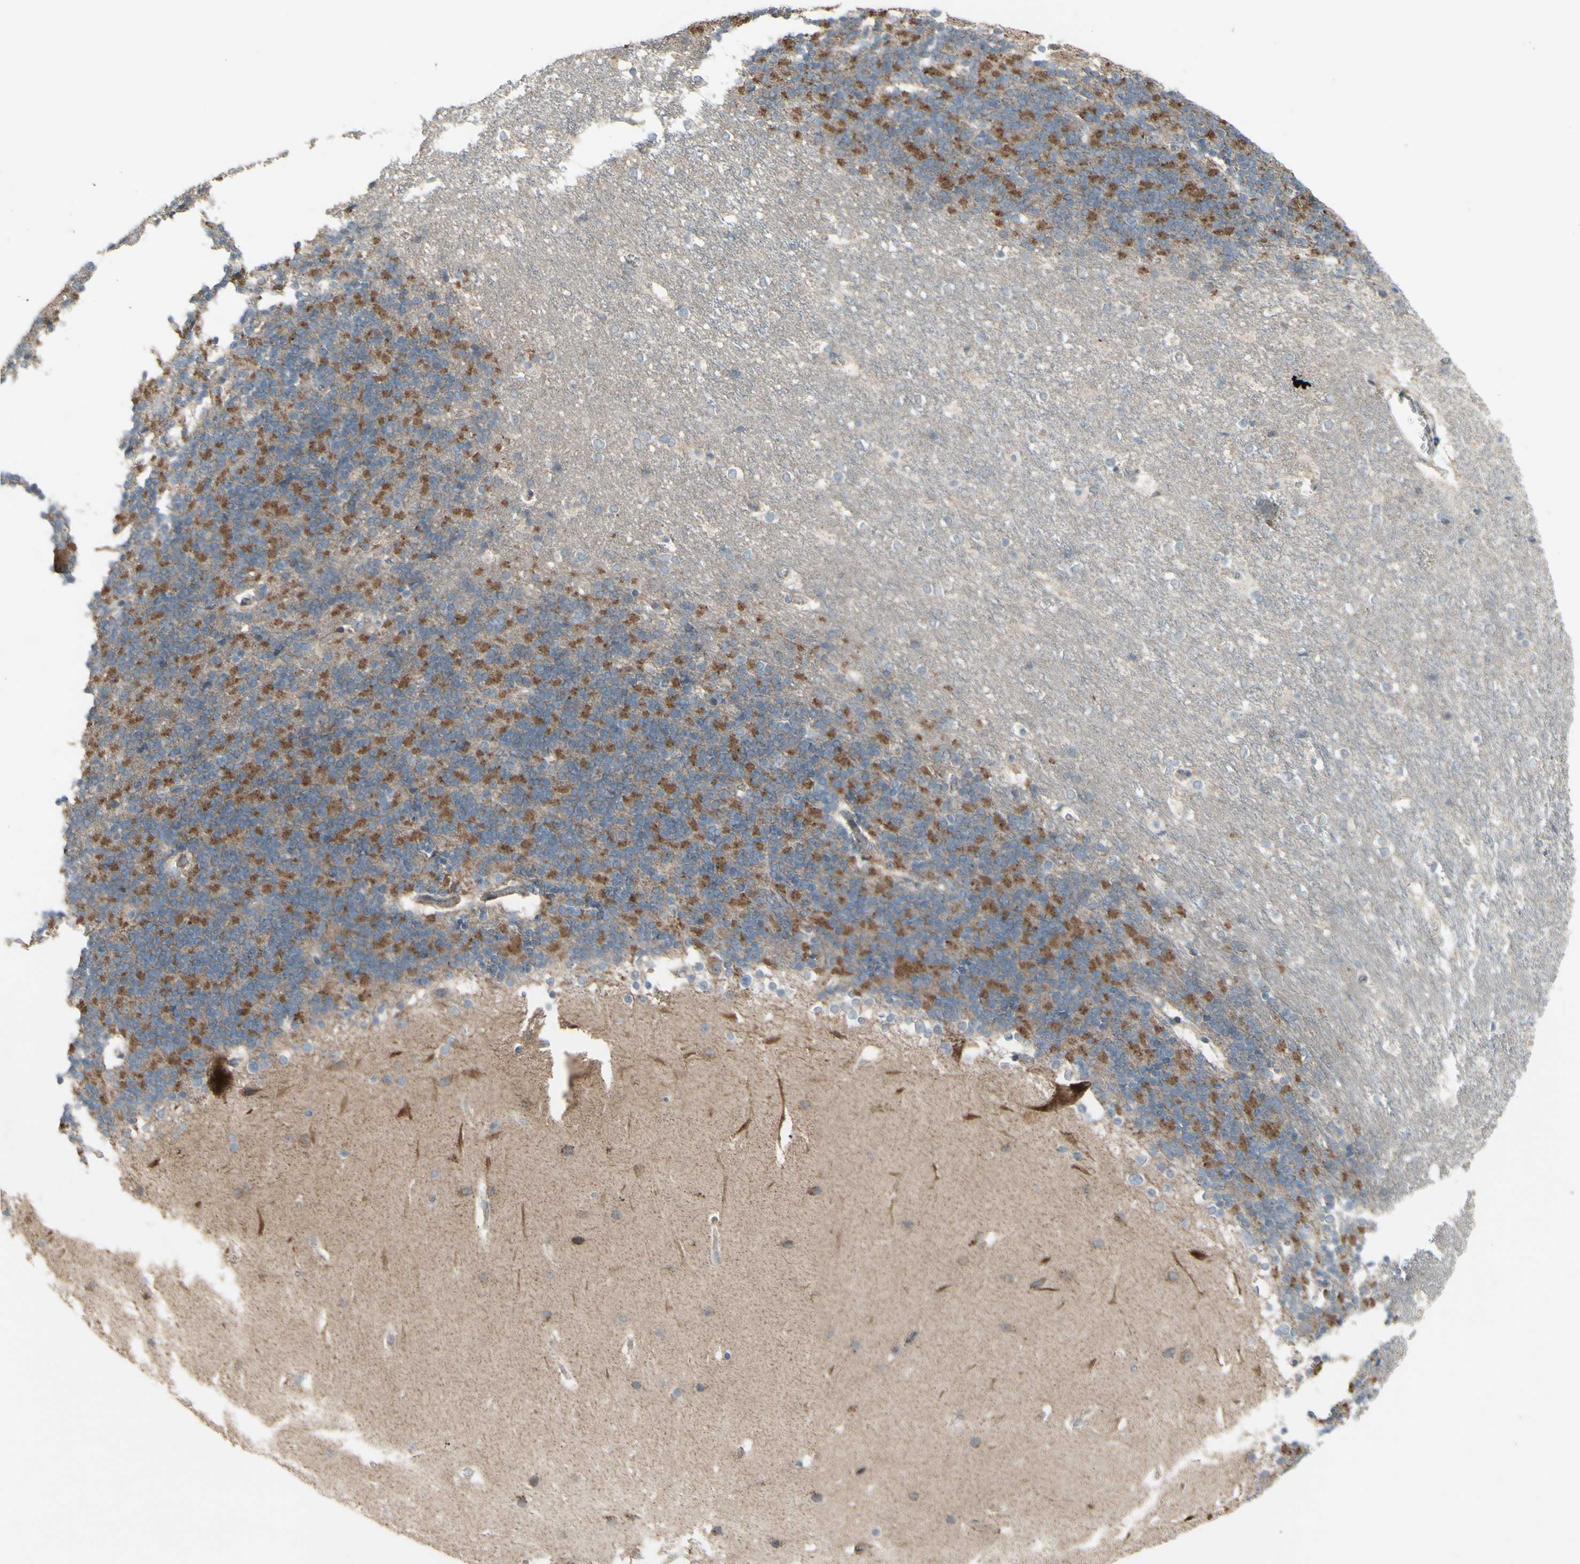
{"staining": {"intensity": "moderate", "quantity": "25%-75%", "location": "cytoplasmic/membranous"}, "tissue": "cerebellum", "cell_type": "Cells in granular layer", "image_type": "normal", "snomed": [{"axis": "morphology", "description": "Normal tissue, NOS"}, {"axis": "topography", "description": "Cerebellum"}], "caption": "This micrograph reveals immunohistochemistry (IHC) staining of unremarkable human cerebellum, with medium moderate cytoplasmic/membranous expression in approximately 25%-75% of cells in granular layer.", "gene": "GRAMD1B", "patient": {"sex": "female", "age": 19}}